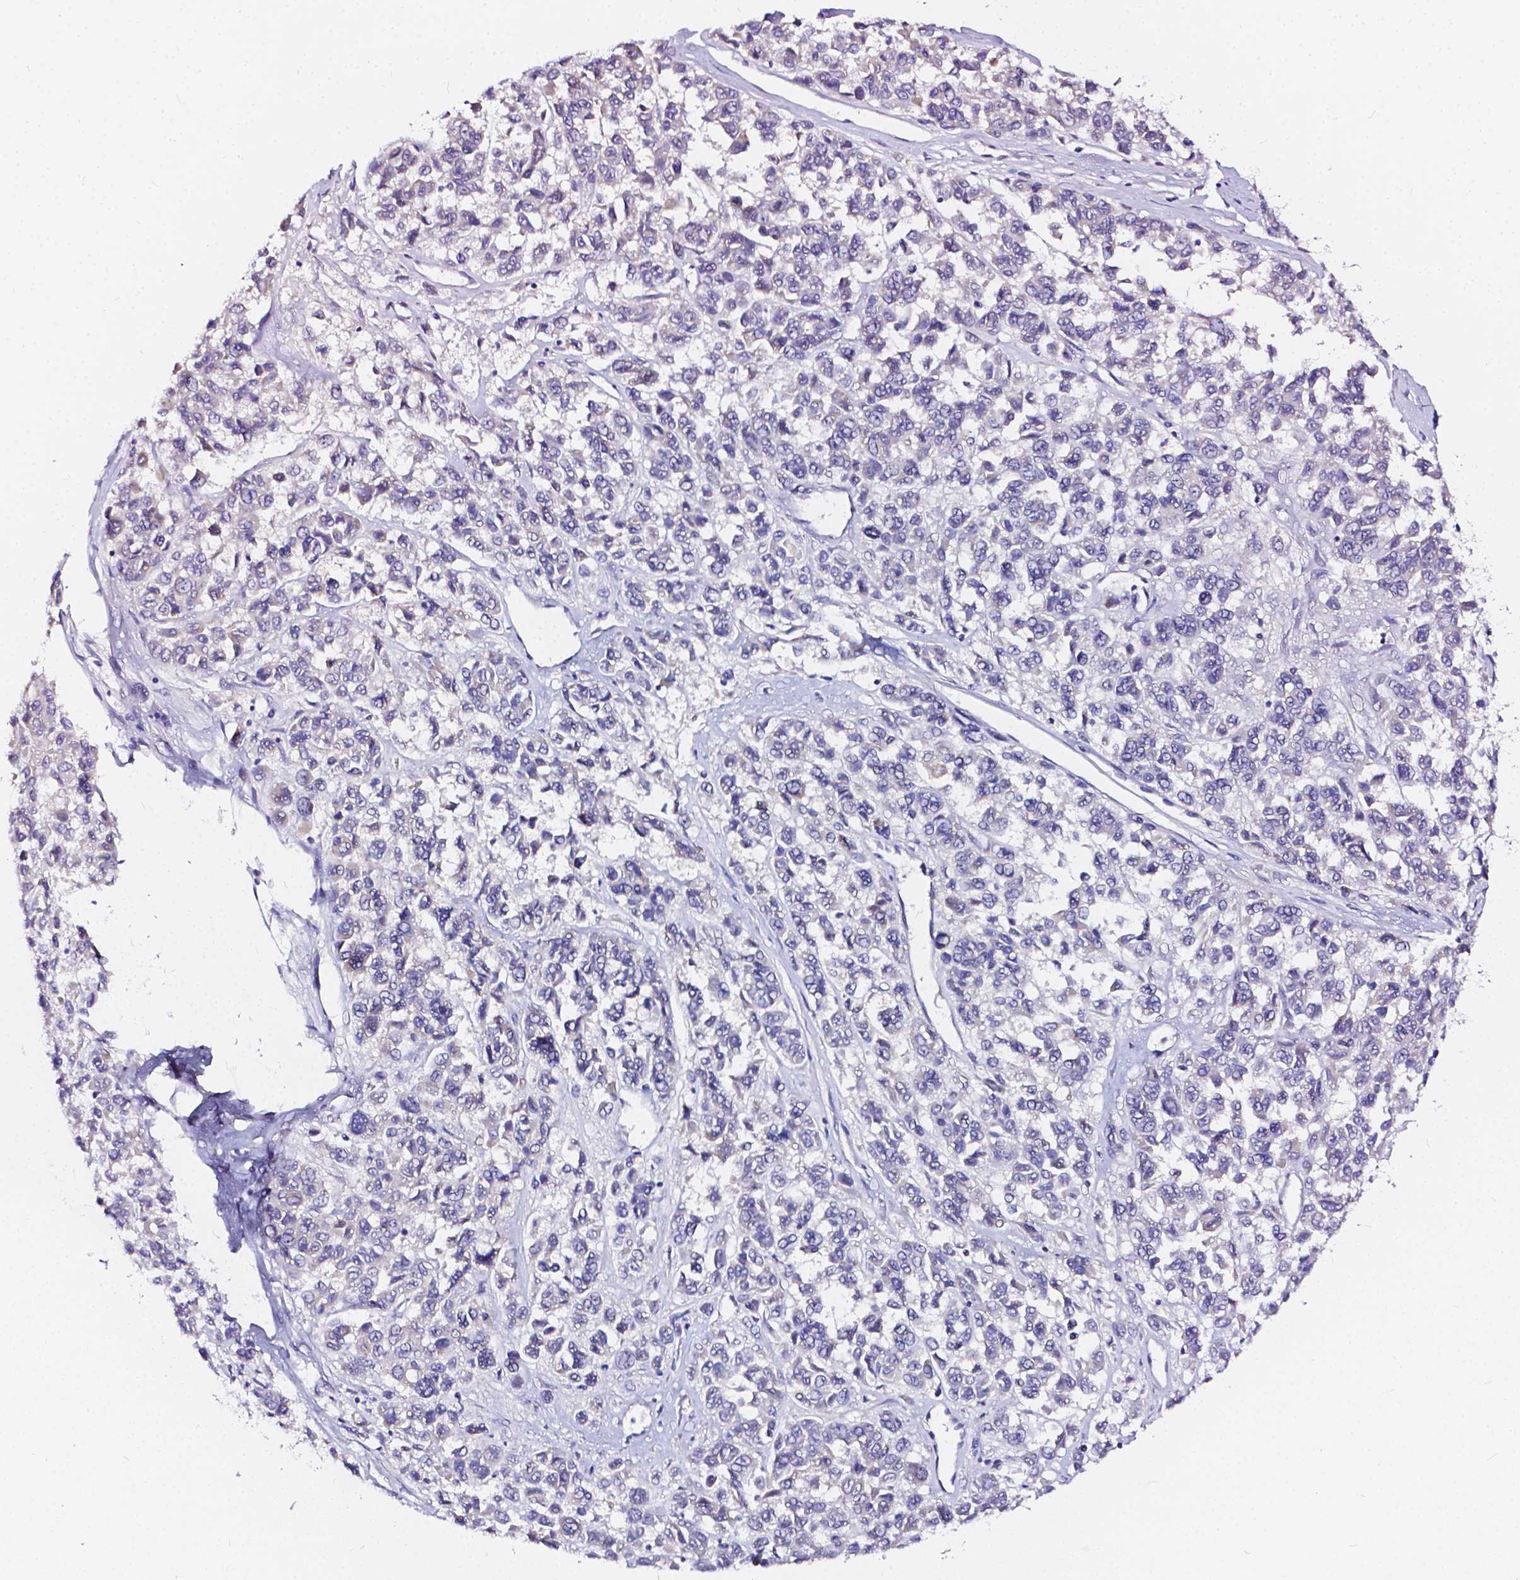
{"staining": {"intensity": "negative", "quantity": "none", "location": "none"}, "tissue": "melanoma", "cell_type": "Tumor cells", "image_type": "cancer", "snomed": [{"axis": "morphology", "description": "Malignant melanoma, NOS"}, {"axis": "topography", "description": "Skin"}], "caption": "Malignant melanoma stained for a protein using immunohistochemistry (IHC) shows no positivity tumor cells.", "gene": "CLSTN2", "patient": {"sex": "female", "age": 66}}